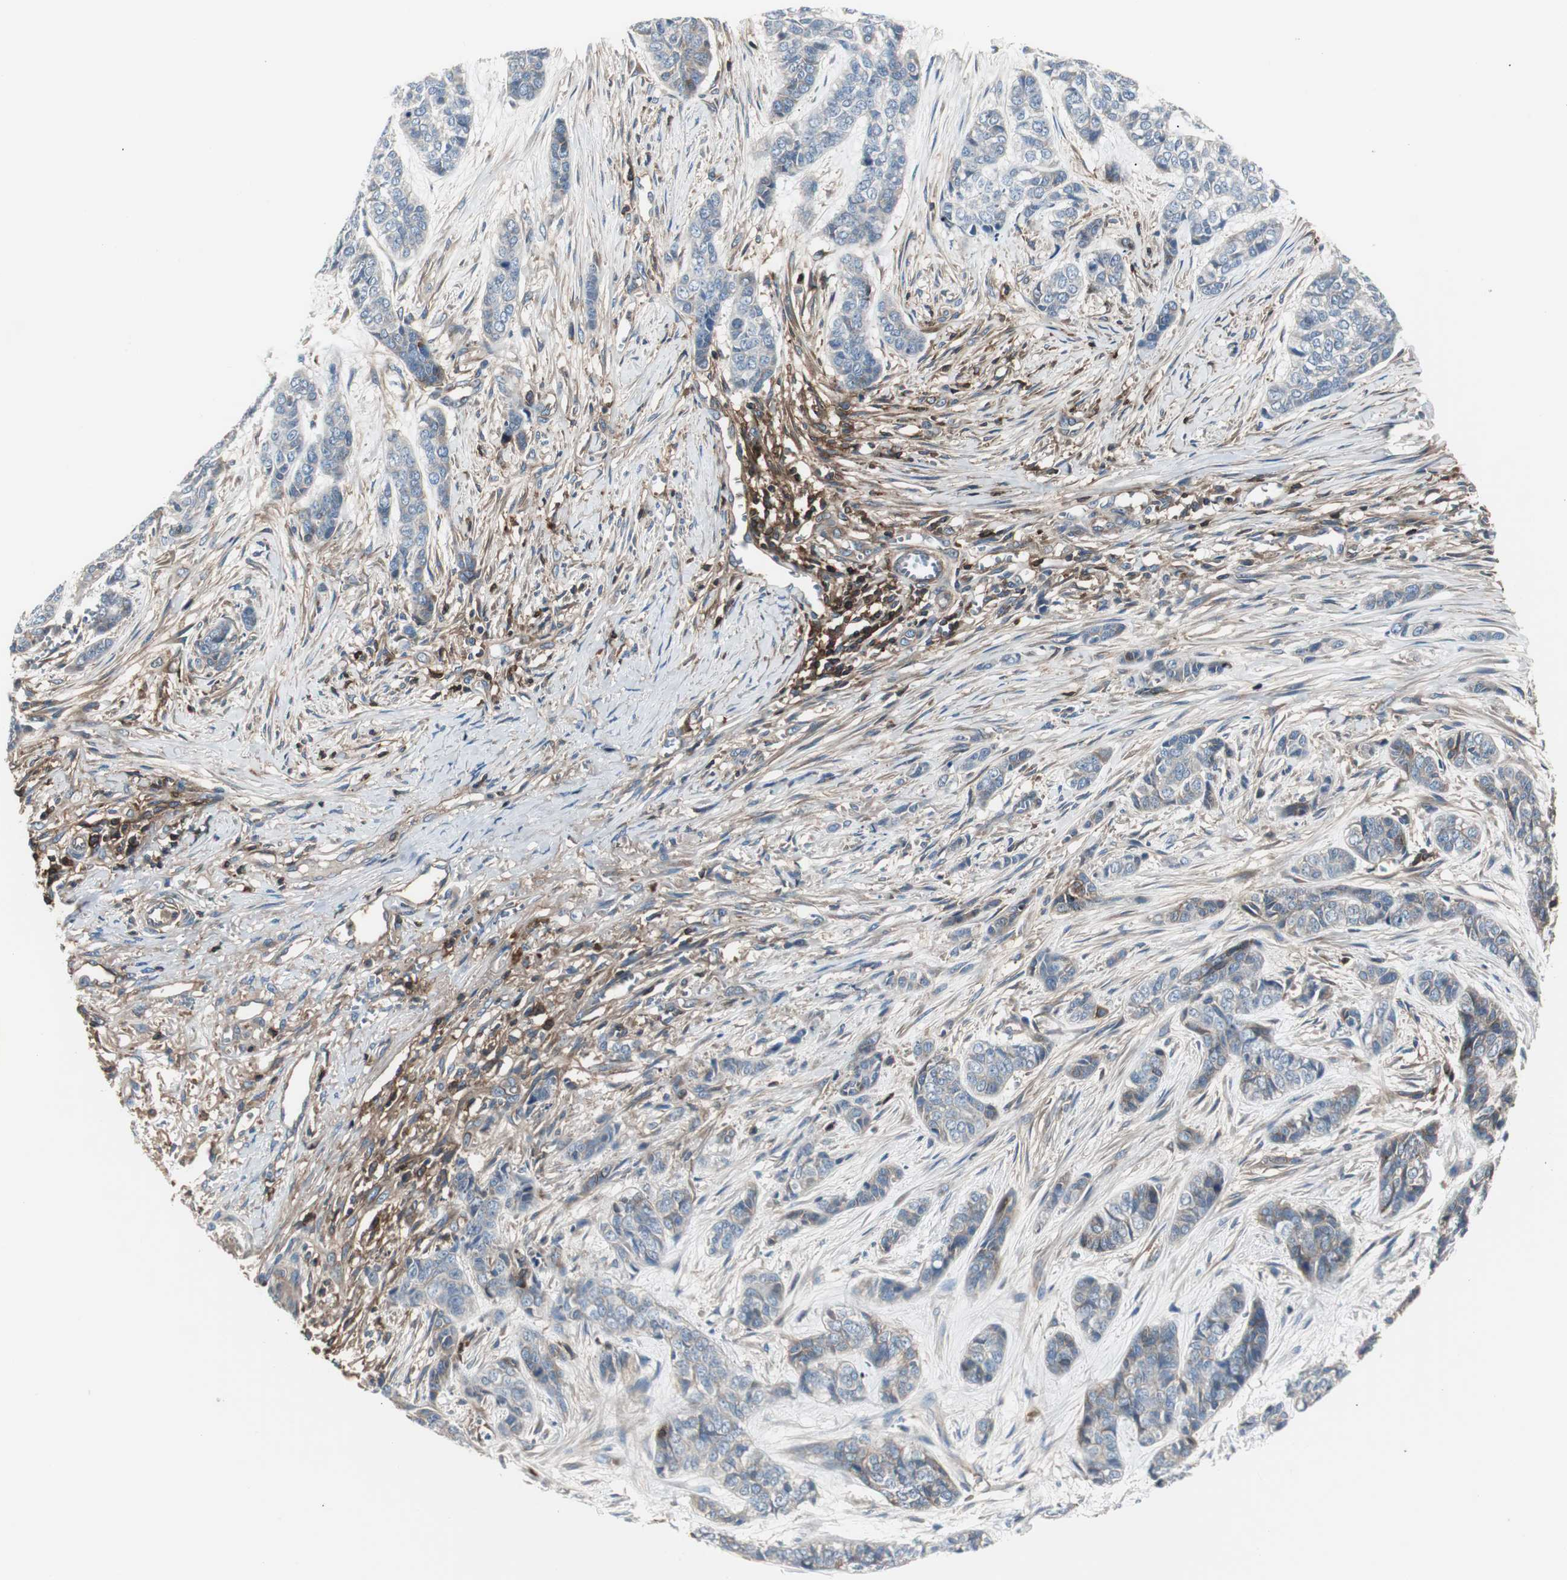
{"staining": {"intensity": "moderate", "quantity": "25%-75%", "location": "cytoplasmic/membranous"}, "tissue": "skin cancer", "cell_type": "Tumor cells", "image_type": "cancer", "snomed": [{"axis": "morphology", "description": "Basal cell carcinoma"}, {"axis": "topography", "description": "Skin"}], "caption": "Protein analysis of skin cancer (basal cell carcinoma) tissue reveals moderate cytoplasmic/membranous positivity in about 25%-75% of tumor cells. (DAB (3,3'-diaminobenzidine) IHC, brown staining for protein, blue staining for nuclei).", "gene": "B2M", "patient": {"sex": "female", "age": 64}}